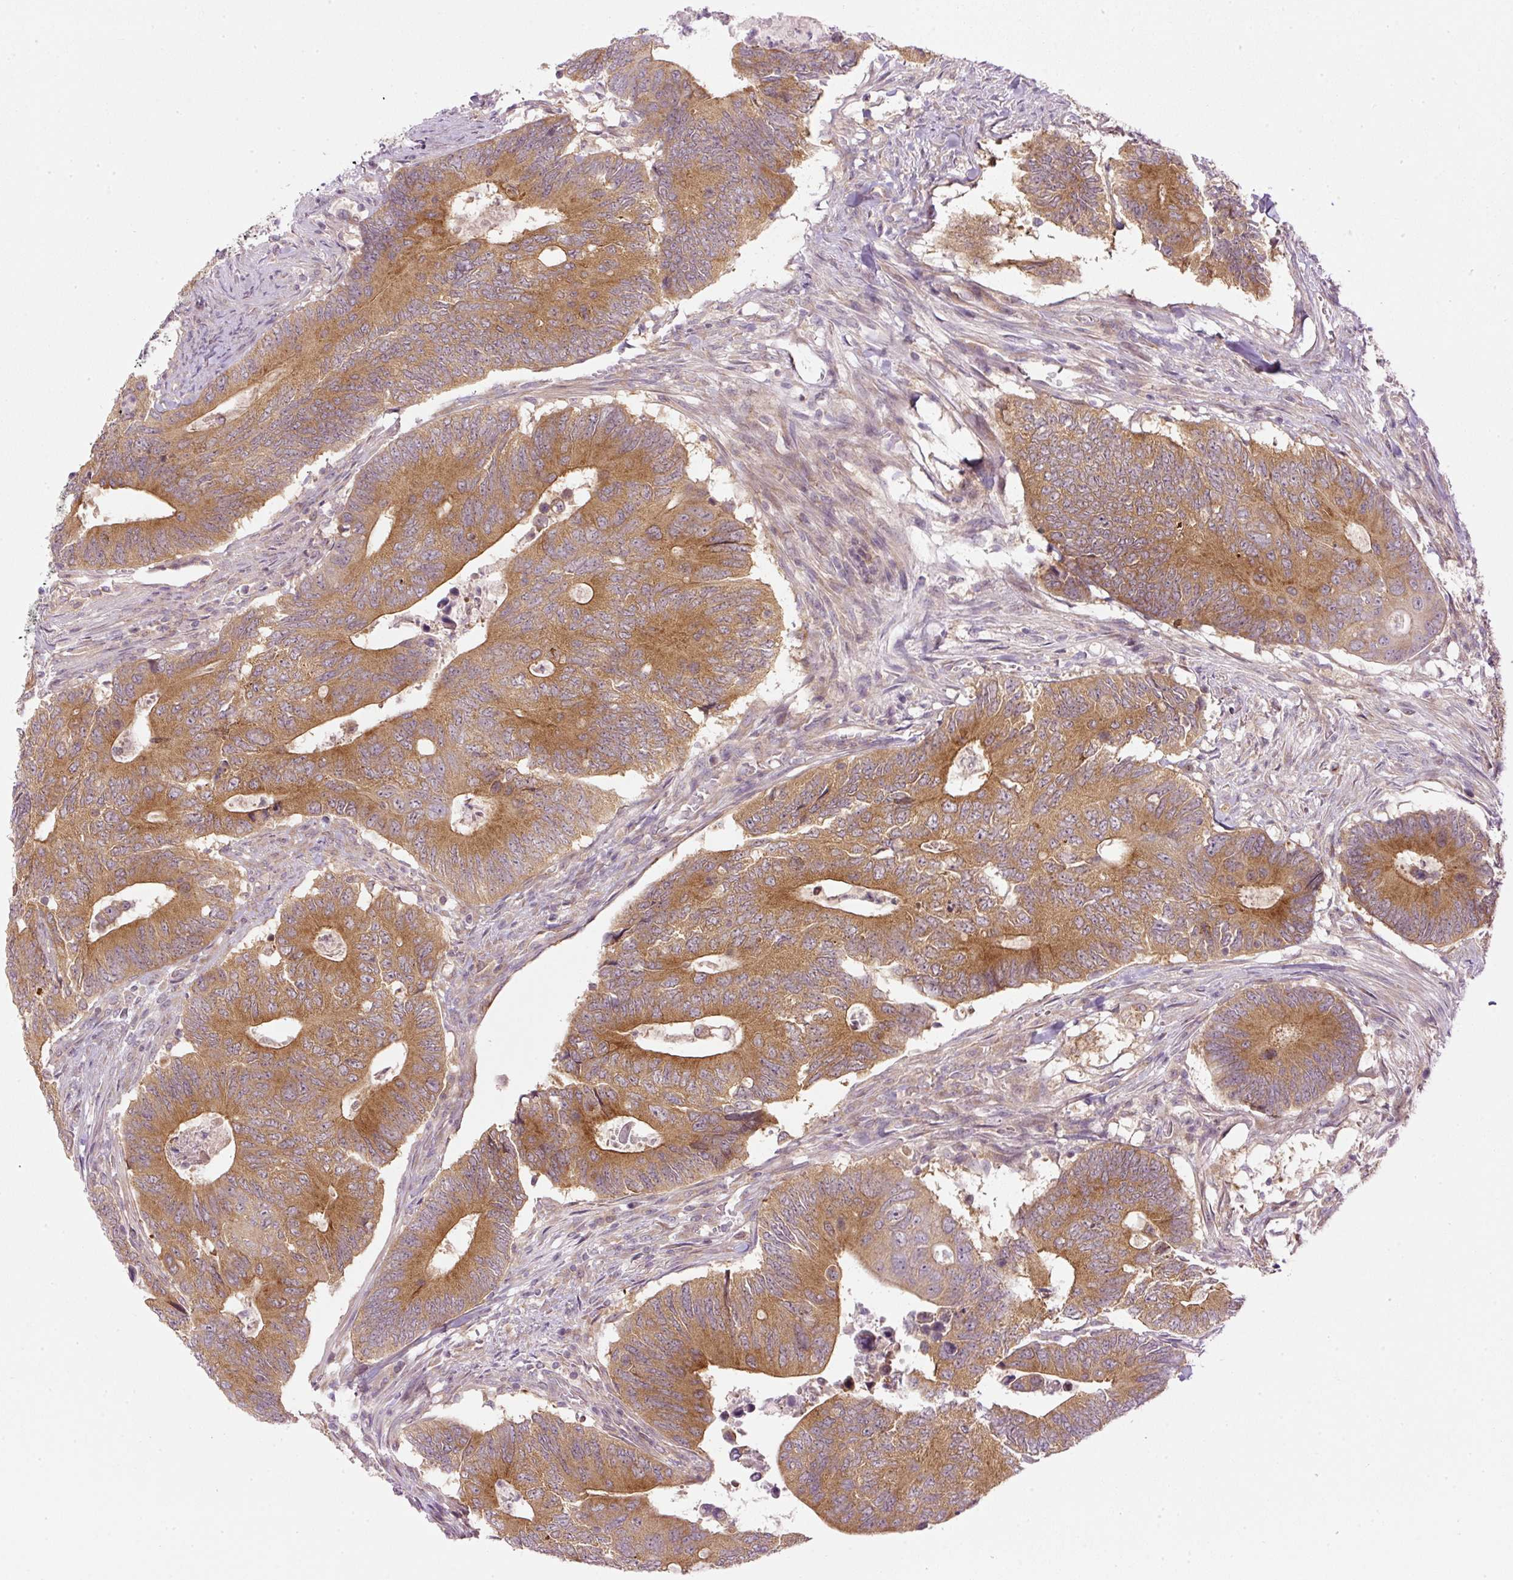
{"staining": {"intensity": "moderate", "quantity": ">75%", "location": "cytoplasmic/membranous"}, "tissue": "colorectal cancer", "cell_type": "Tumor cells", "image_type": "cancer", "snomed": [{"axis": "morphology", "description": "Adenocarcinoma, NOS"}, {"axis": "topography", "description": "Colon"}], "caption": "Protein staining of colorectal adenocarcinoma tissue exhibits moderate cytoplasmic/membranous staining in approximately >75% of tumor cells.", "gene": "MZT2B", "patient": {"sex": "male", "age": 87}}